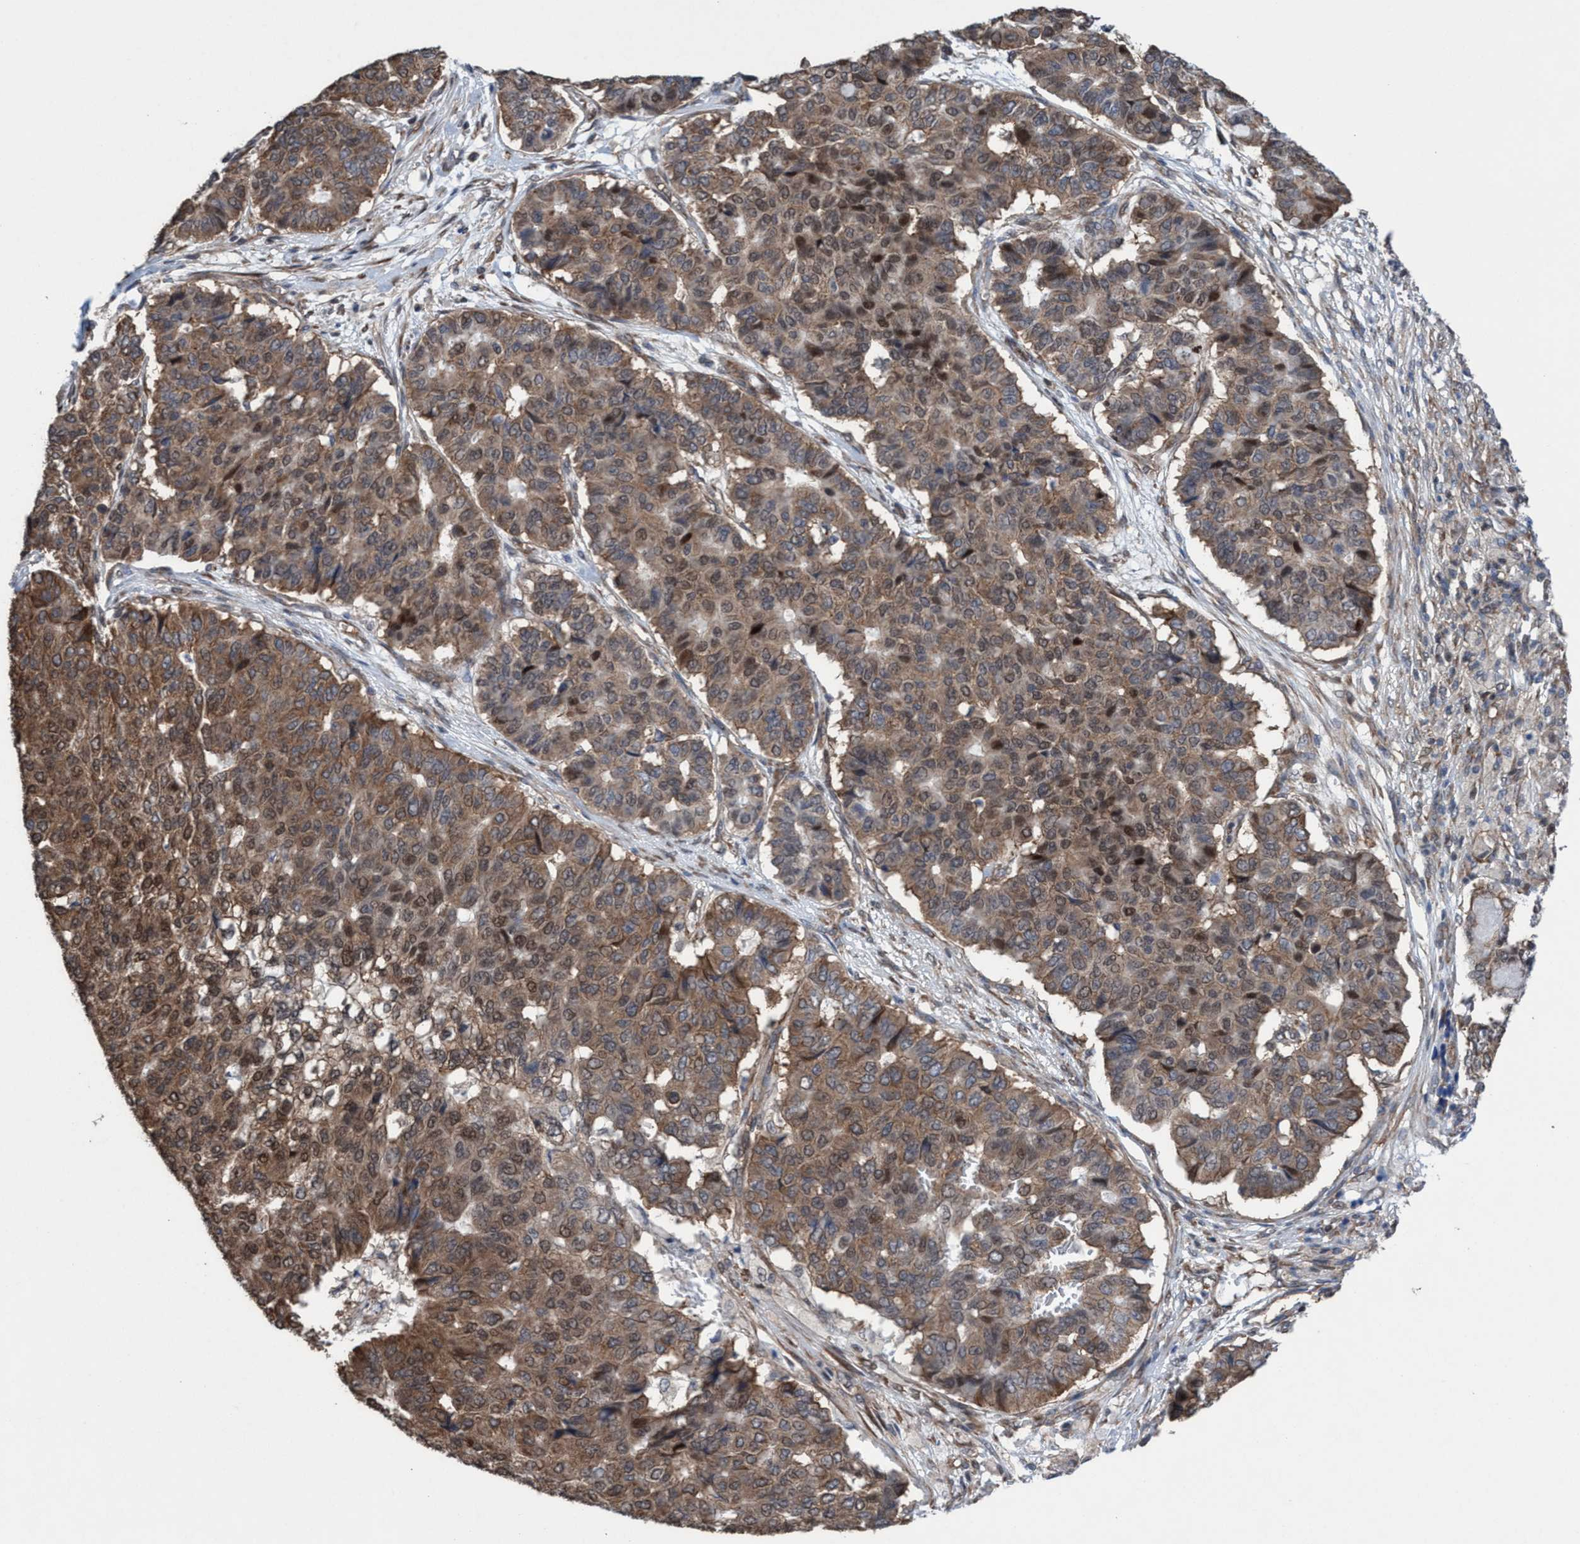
{"staining": {"intensity": "moderate", "quantity": ">75%", "location": "cytoplasmic/membranous,nuclear"}, "tissue": "pancreatic cancer", "cell_type": "Tumor cells", "image_type": "cancer", "snomed": [{"axis": "morphology", "description": "Adenocarcinoma, NOS"}, {"axis": "topography", "description": "Pancreas"}], "caption": "Immunohistochemistry (IHC) photomicrograph of human pancreatic adenocarcinoma stained for a protein (brown), which demonstrates medium levels of moderate cytoplasmic/membranous and nuclear expression in approximately >75% of tumor cells.", "gene": "METAP2", "patient": {"sex": "male", "age": 50}}